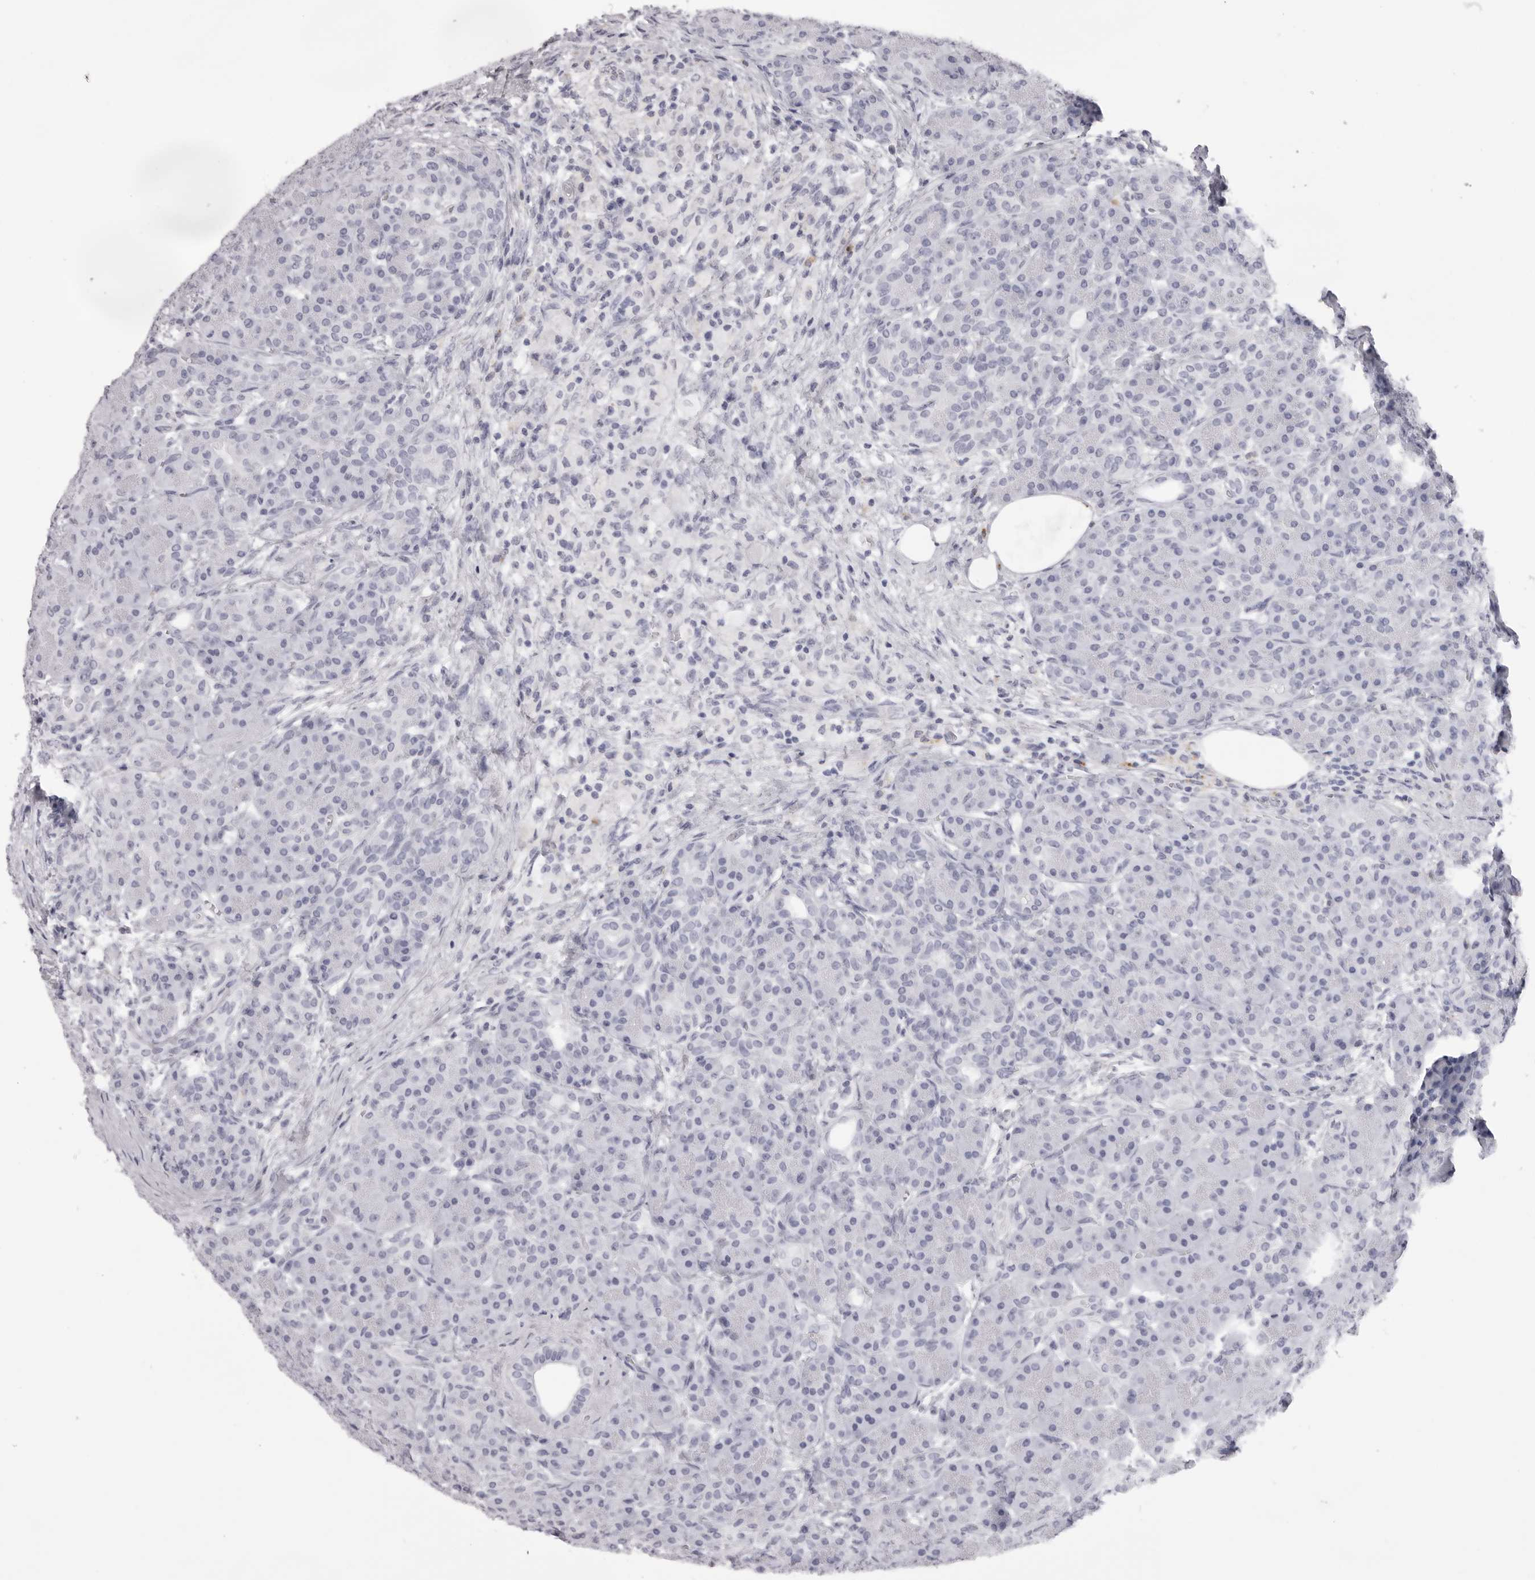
{"staining": {"intensity": "negative", "quantity": "none", "location": "none"}, "tissue": "pancreas", "cell_type": "Exocrine glandular cells", "image_type": "normal", "snomed": [{"axis": "morphology", "description": "Normal tissue, NOS"}, {"axis": "topography", "description": "Pancreas"}], "caption": "This is a histopathology image of immunohistochemistry staining of normal pancreas, which shows no expression in exocrine glandular cells. (Brightfield microscopy of DAB immunohistochemistry (IHC) at high magnification).", "gene": "RHO", "patient": {"sex": "male", "age": 63}}